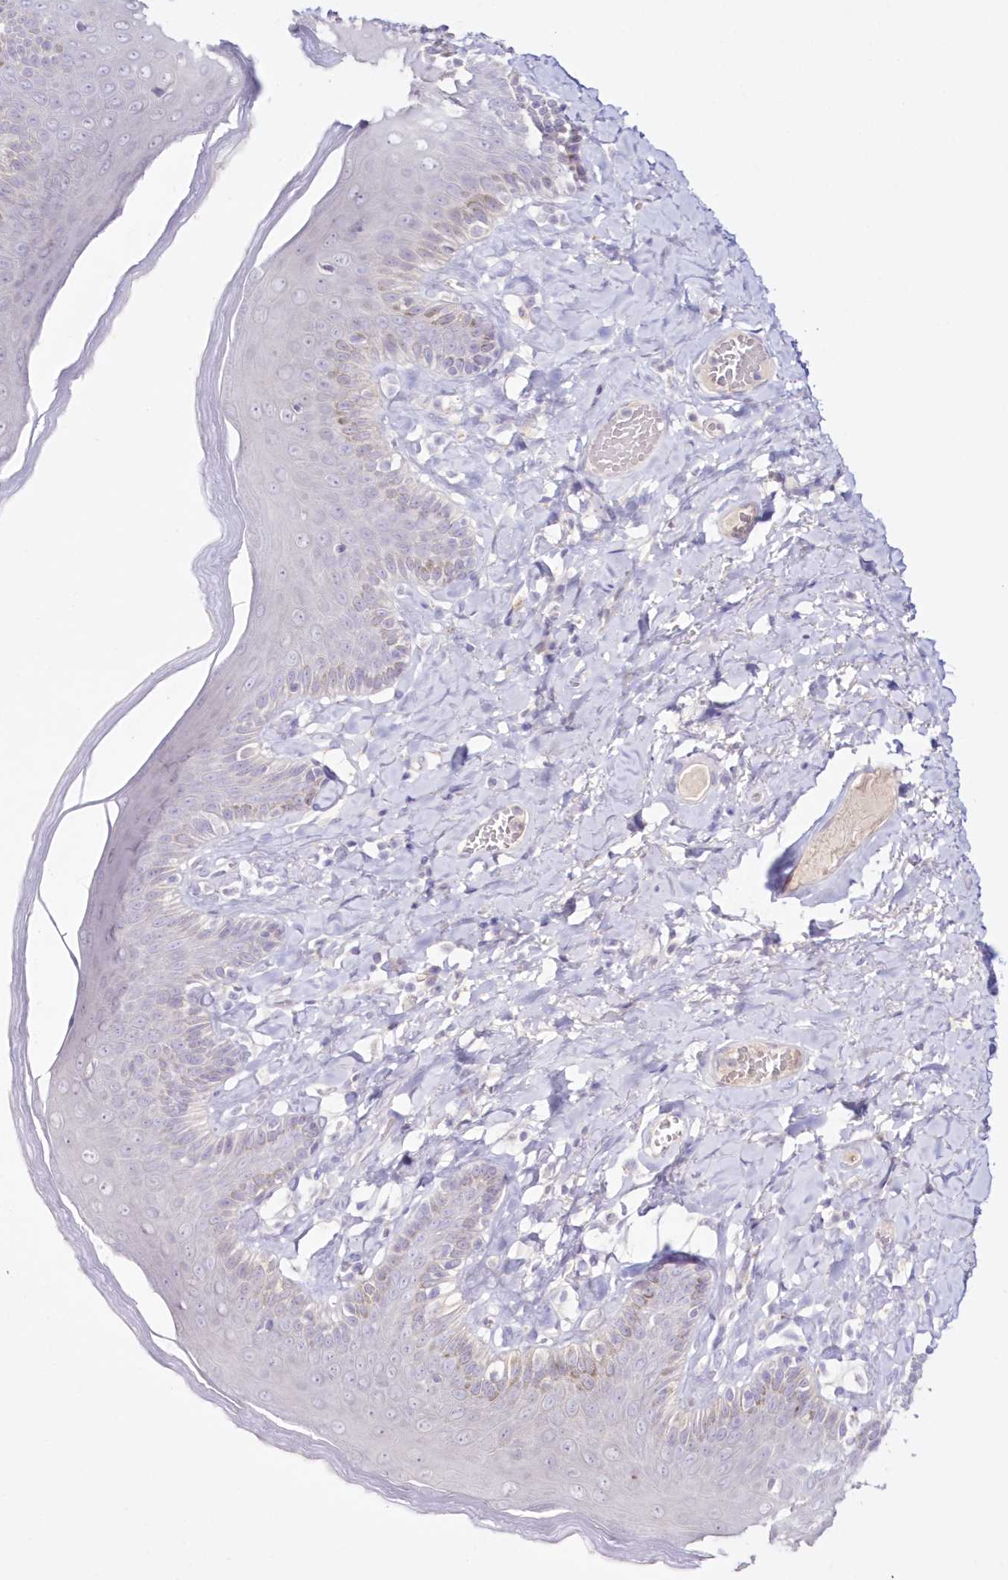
{"staining": {"intensity": "moderate", "quantity": "<25%", "location": "cytoplasmic/membranous"}, "tissue": "skin", "cell_type": "Epidermal cells", "image_type": "normal", "snomed": [{"axis": "morphology", "description": "Normal tissue, NOS"}, {"axis": "topography", "description": "Anal"}], "caption": "Immunohistochemistry (IHC) of normal human skin displays low levels of moderate cytoplasmic/membranous positivity in approximately <25% of epidermal cells.", "gene": "NEU4", "patient": {"sex": "male", "age": 69}}